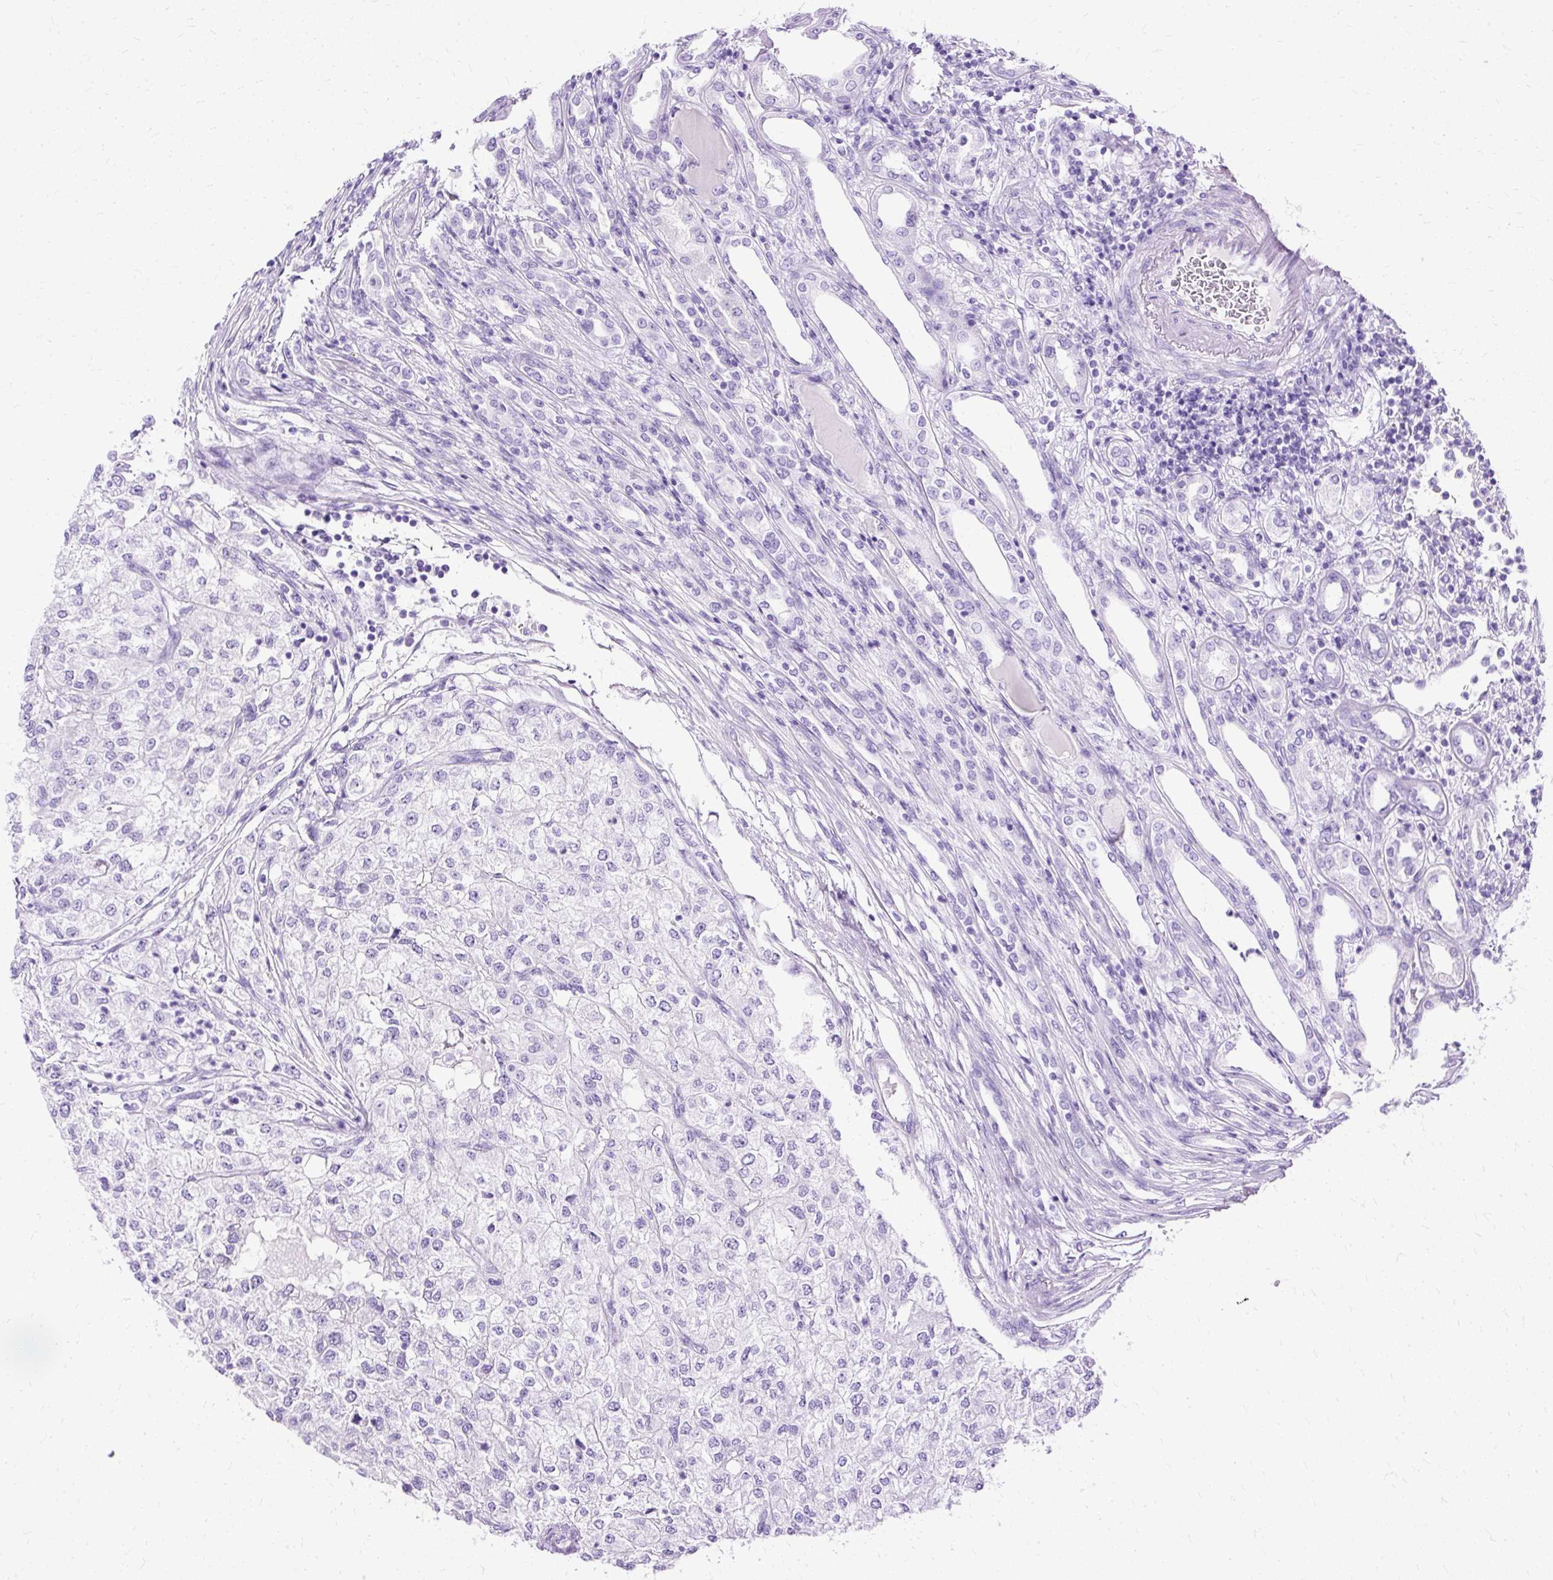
{"staining": {"intensity": "negative", "quantity": "none", "location": "none"}, "tissue": "renal cancer", "cell_type": "Tumor cells", "image_type": "cancer", "snomed": [{"axis": "morphology", "description": "Adenocarcinoma, NOS"}, {"axis": "topography", "description": "Kidney"}], "caption": "Tumor cells are negative for brown protein staining in adenocarcinoma (renal).", "gene": "SLC8A2", "patient": {"sex": "female", "age": 54}}